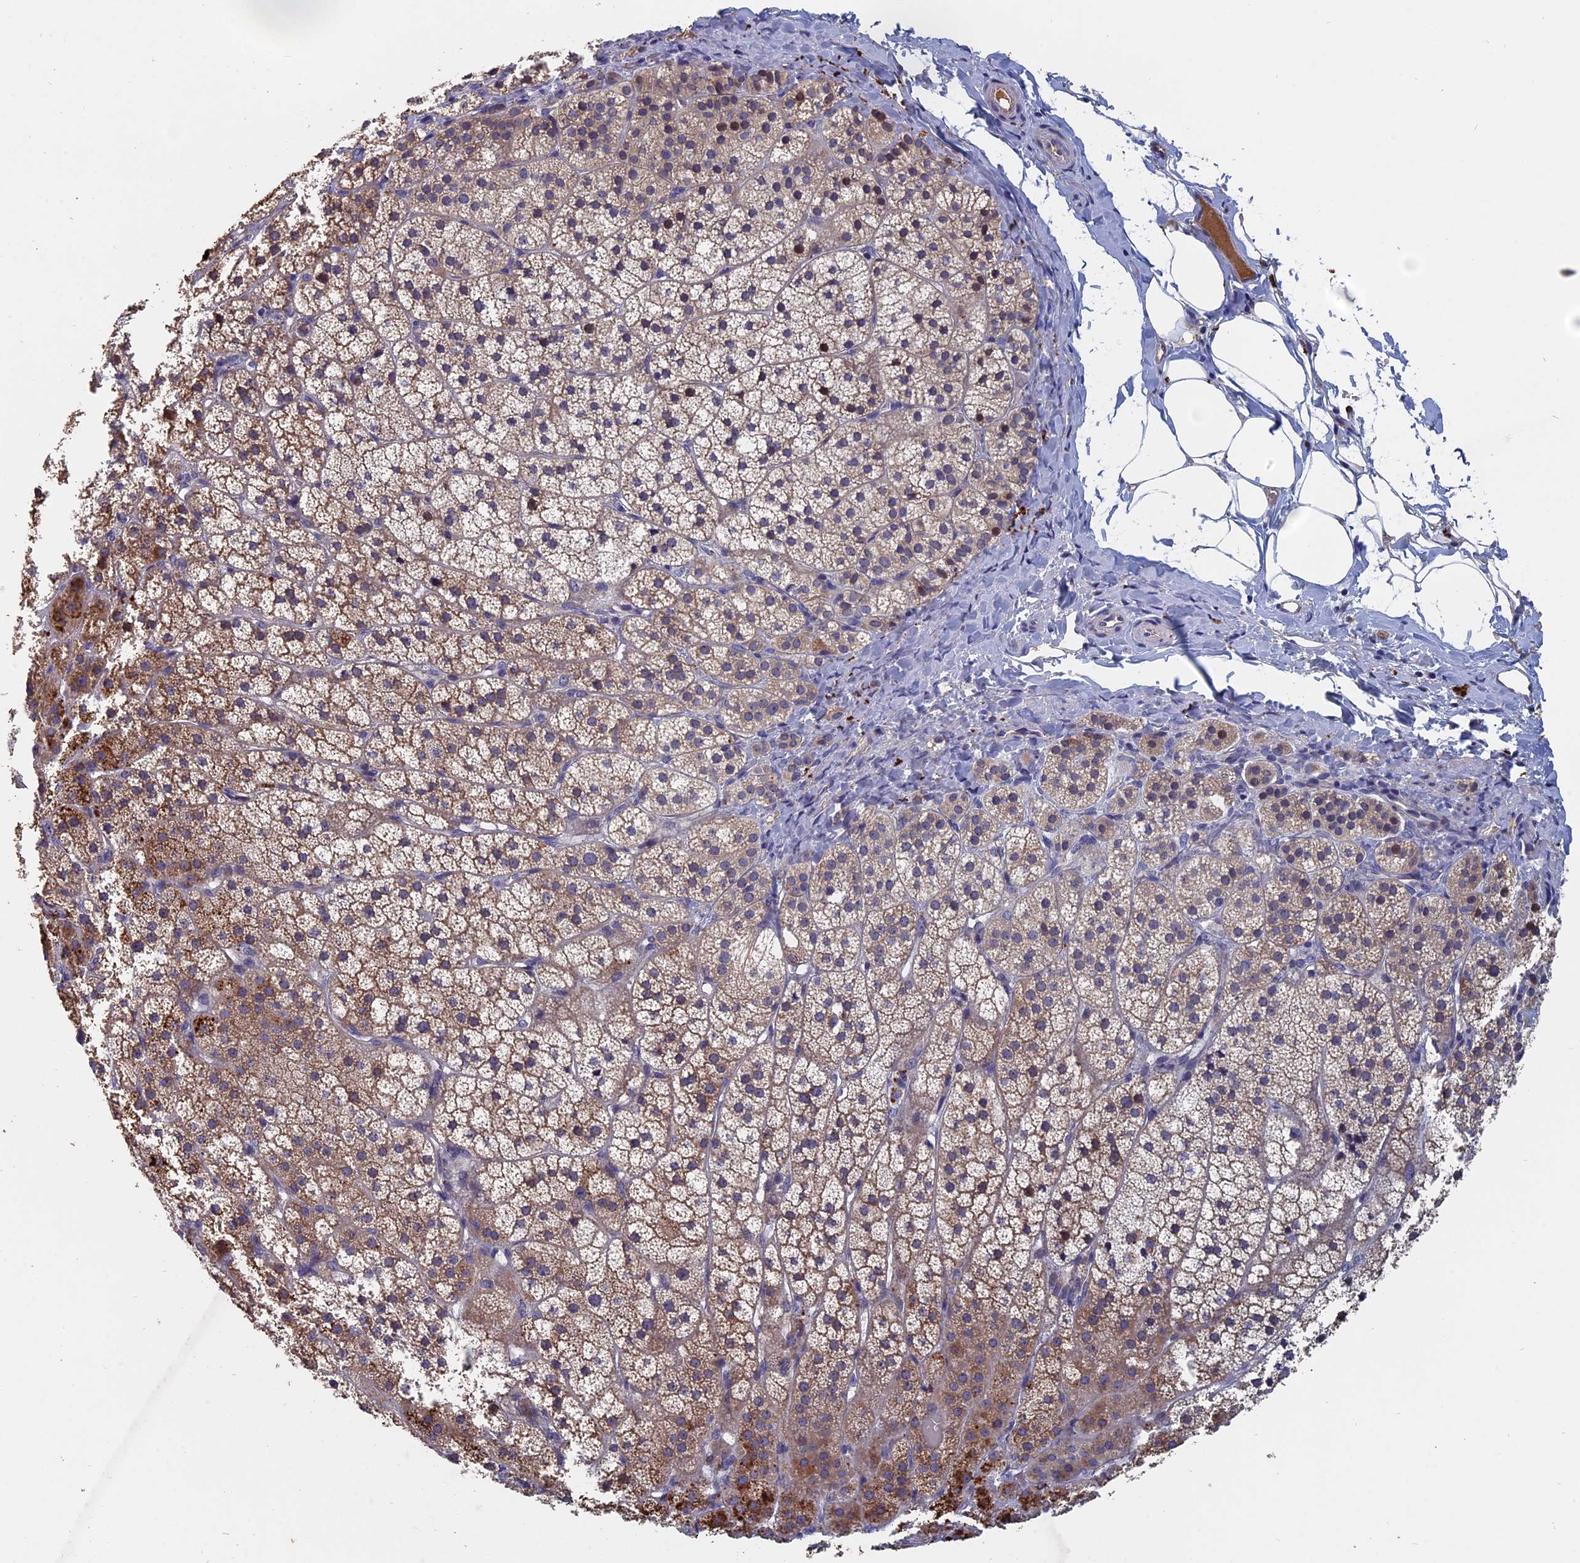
{"staining": {"intensity": "moderate", "quantity": "25%-75%", "location": "cytoplasmic/membranous"}, "tissue": "adrenal gland", "cell_type": "Glandular cells", "image_type": "normal", "snomed": [{"axis": "morphology", "description": "Normal tissue, NOS"}, {"axis": "topography", "description": "Adrenal gland"}], "caption": "IHC photomicrograph of normal human adrenal gland stained for a protein (brown), which exhibits medium levels of moderate cytoplasmic/membranous expression in about 25%-75% of glandular cells.", "gene": "SLC33A1", "patient": {"sex": "female", "age": 44}}